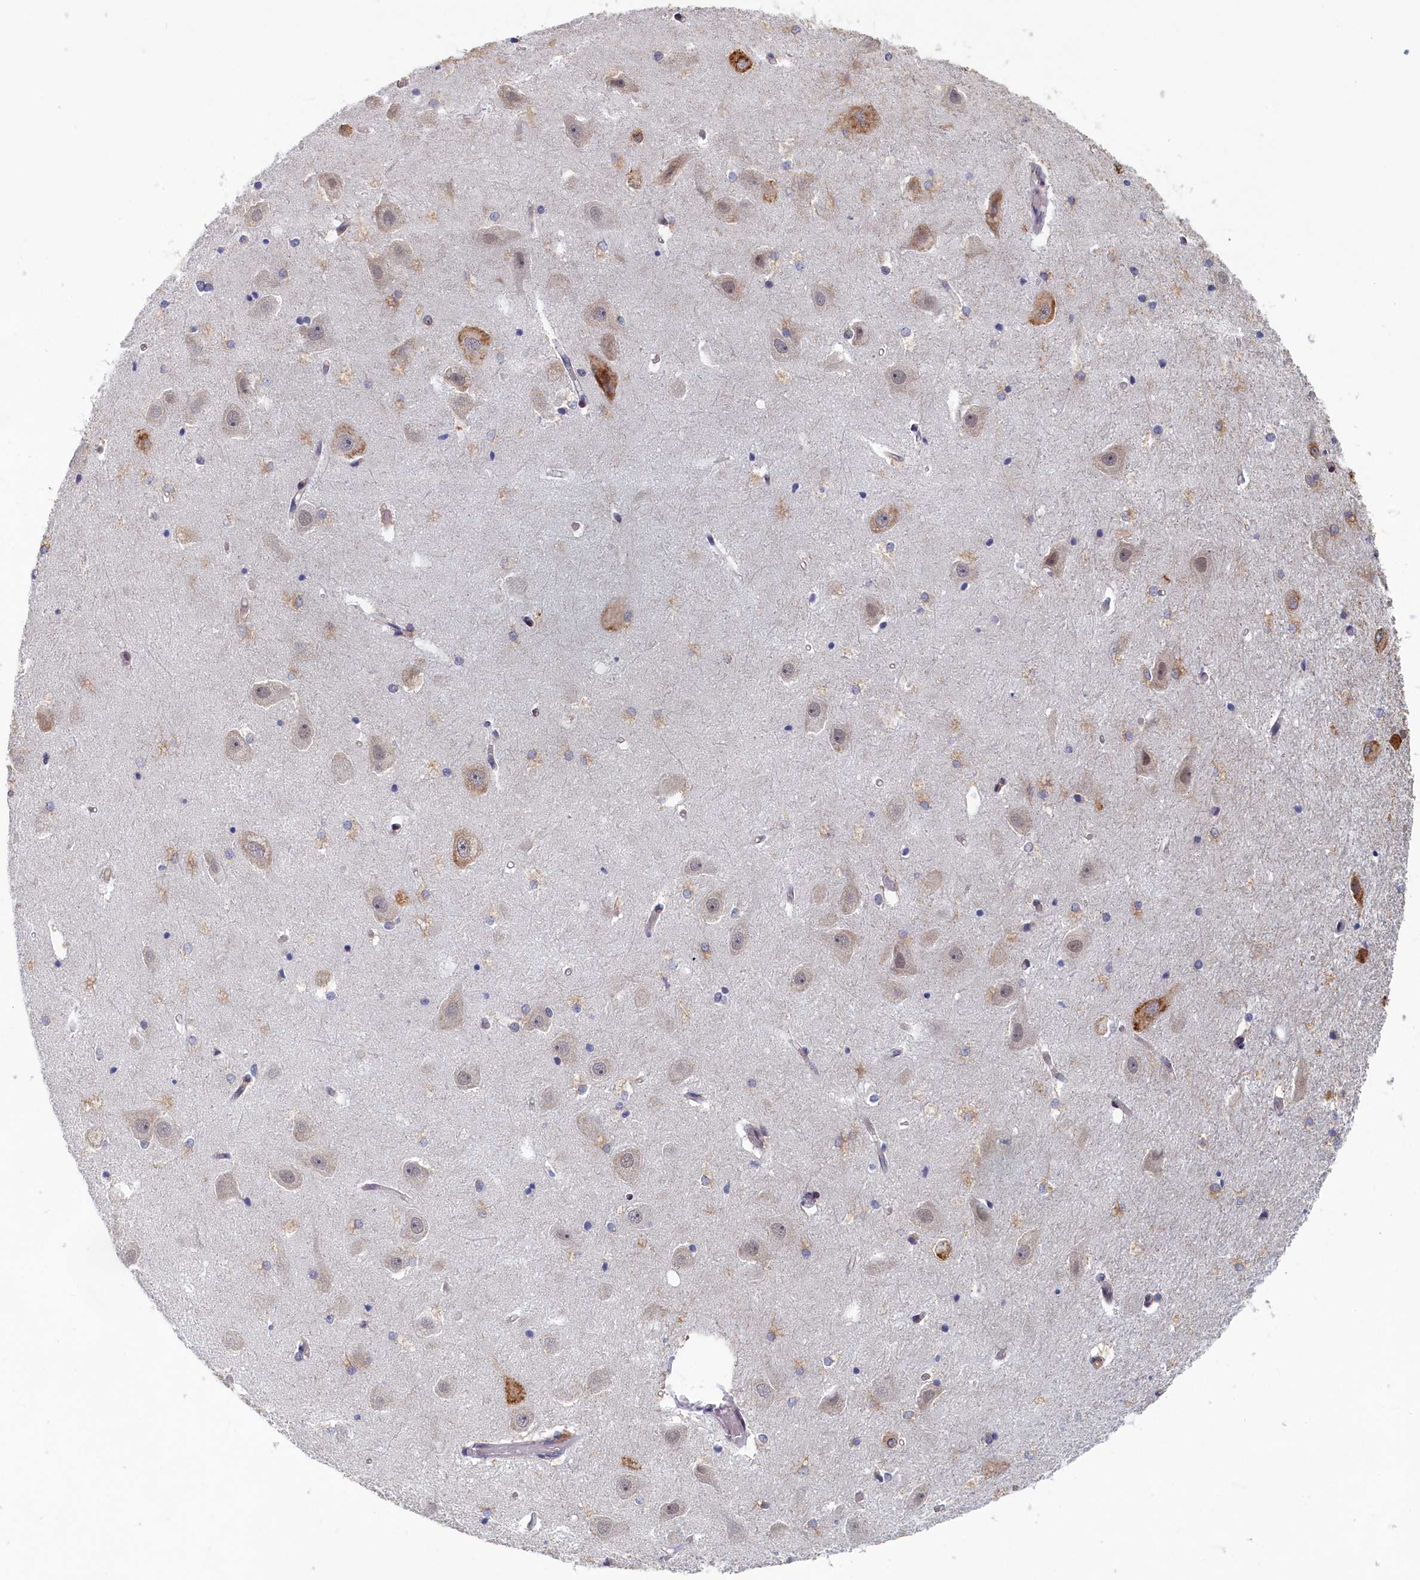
{"staining": {"intensity": "negative", "quantity": "none", "location": "none"}, "tissue": "hippocampus", "cell_type": "Glial cells", "image_type": "normal", "snomed": [{"axis": "morphology", "description": "Normal tissue, NOS"}, {"axis": "topography", "description": "Hippocampus"}], "caption": "Immunohistochemistry micrograph of normal human hippocampus stained for a protein (brown), which exhibits no expression in glial cells.", "gene": "DNAJC17", "patient": {"sex": "female", "age": 52}}